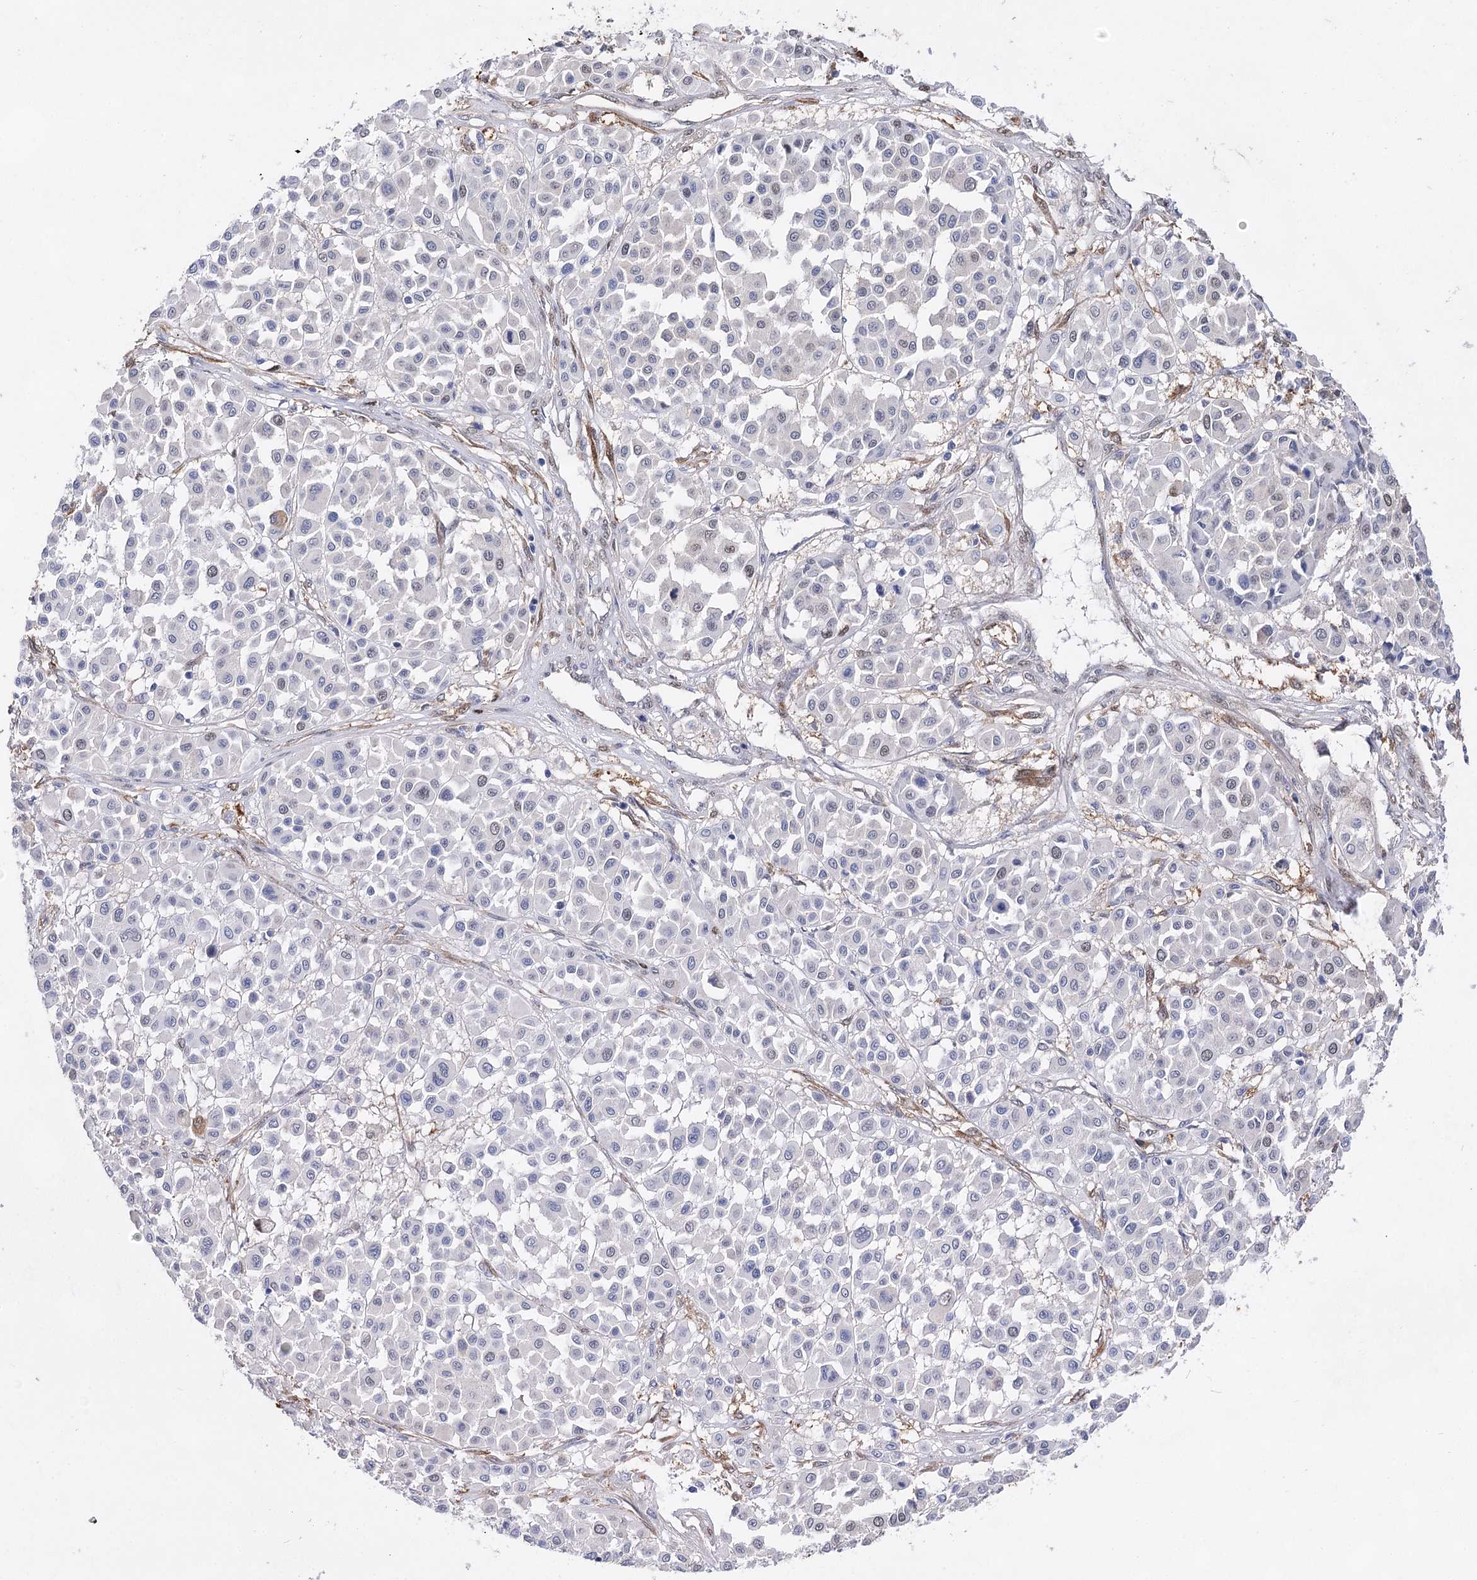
{"staining": {"intensity": "negative", "quantity": "none", "location": "none"}, "tissue": "melanoma", "cell_type": "Tumor cells", "image_type": "cancer", "snomed": [{"axis": "morphology", "description": "Malignant melanoma, Metastatic site"}, {"axis": "topography", "description": "Soft tissue"}], "caption": "Malignant melanoma (metastatic site) stained for a protein using IHC reveals no staining tumor cells.", "gene": "UGDH", "patient": {"sex": "male", "age": 41}}